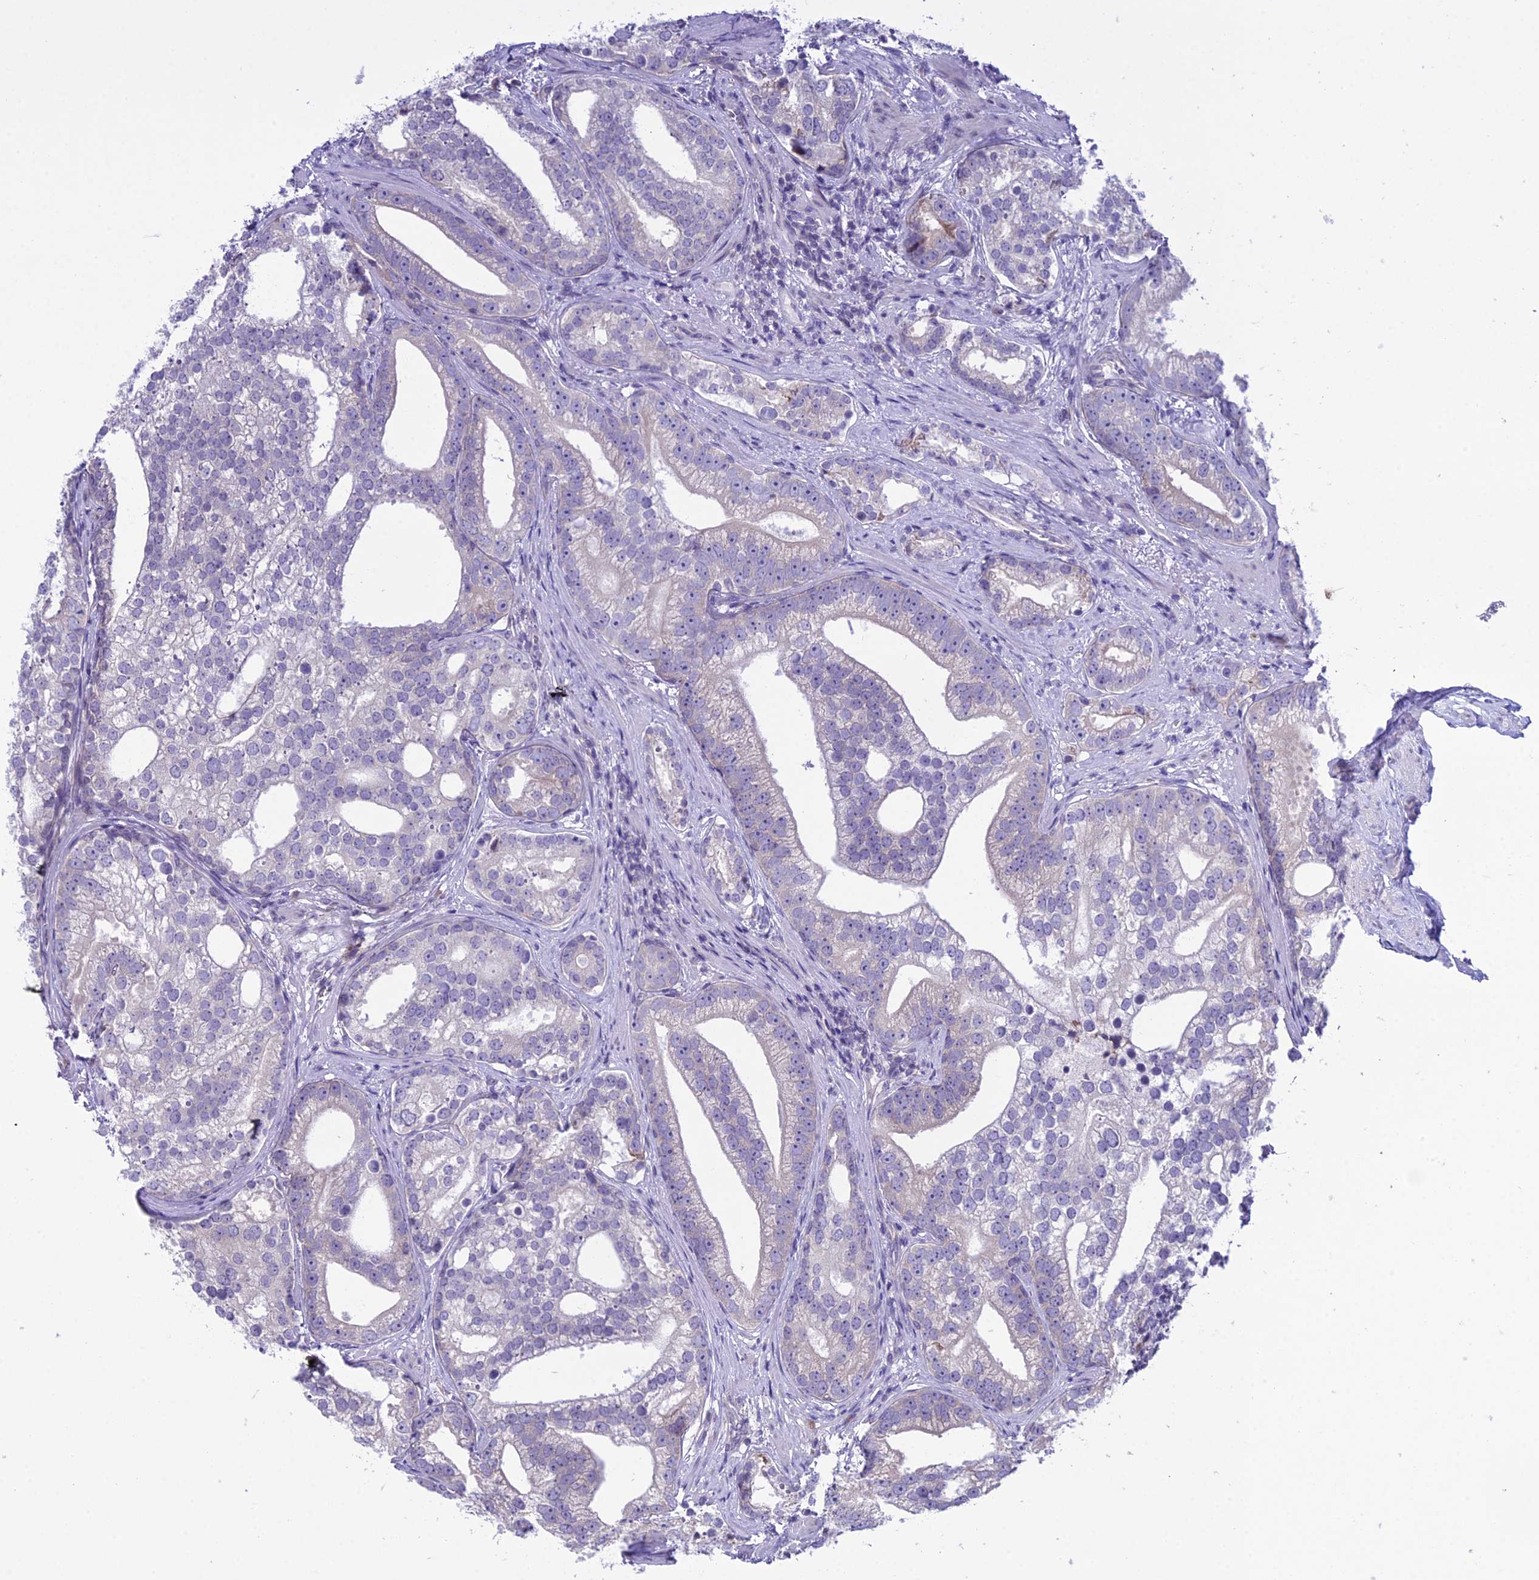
{"staining": {"intensity": "negative", "quantity": "none", "location": "none"}, "tissue": "prostate cancer", "cell_type": "Tumor cells", "image_type": "cancer", "snomed": [{"axis": "morphology", "description": "Adenocarcinoma, High grade"}, {"axis": "topography", "description": "Prostate"}], "caption": "High magnification brightfield microscopy of prostate cancer (adenocarcinoma (high-grade)) stained with DAB (3,3'-diaminobenzidine) (brown) and counterstained with hematoxylin (blue): tumor cells show no significant positivity. (Stains: DAB immunohistochemistry with hematoxylin counter stain, Microscopy: brightfield microscopy at high magnification).", "gene": "RPS26", "patient": {"sex": "male", "age": 75}}